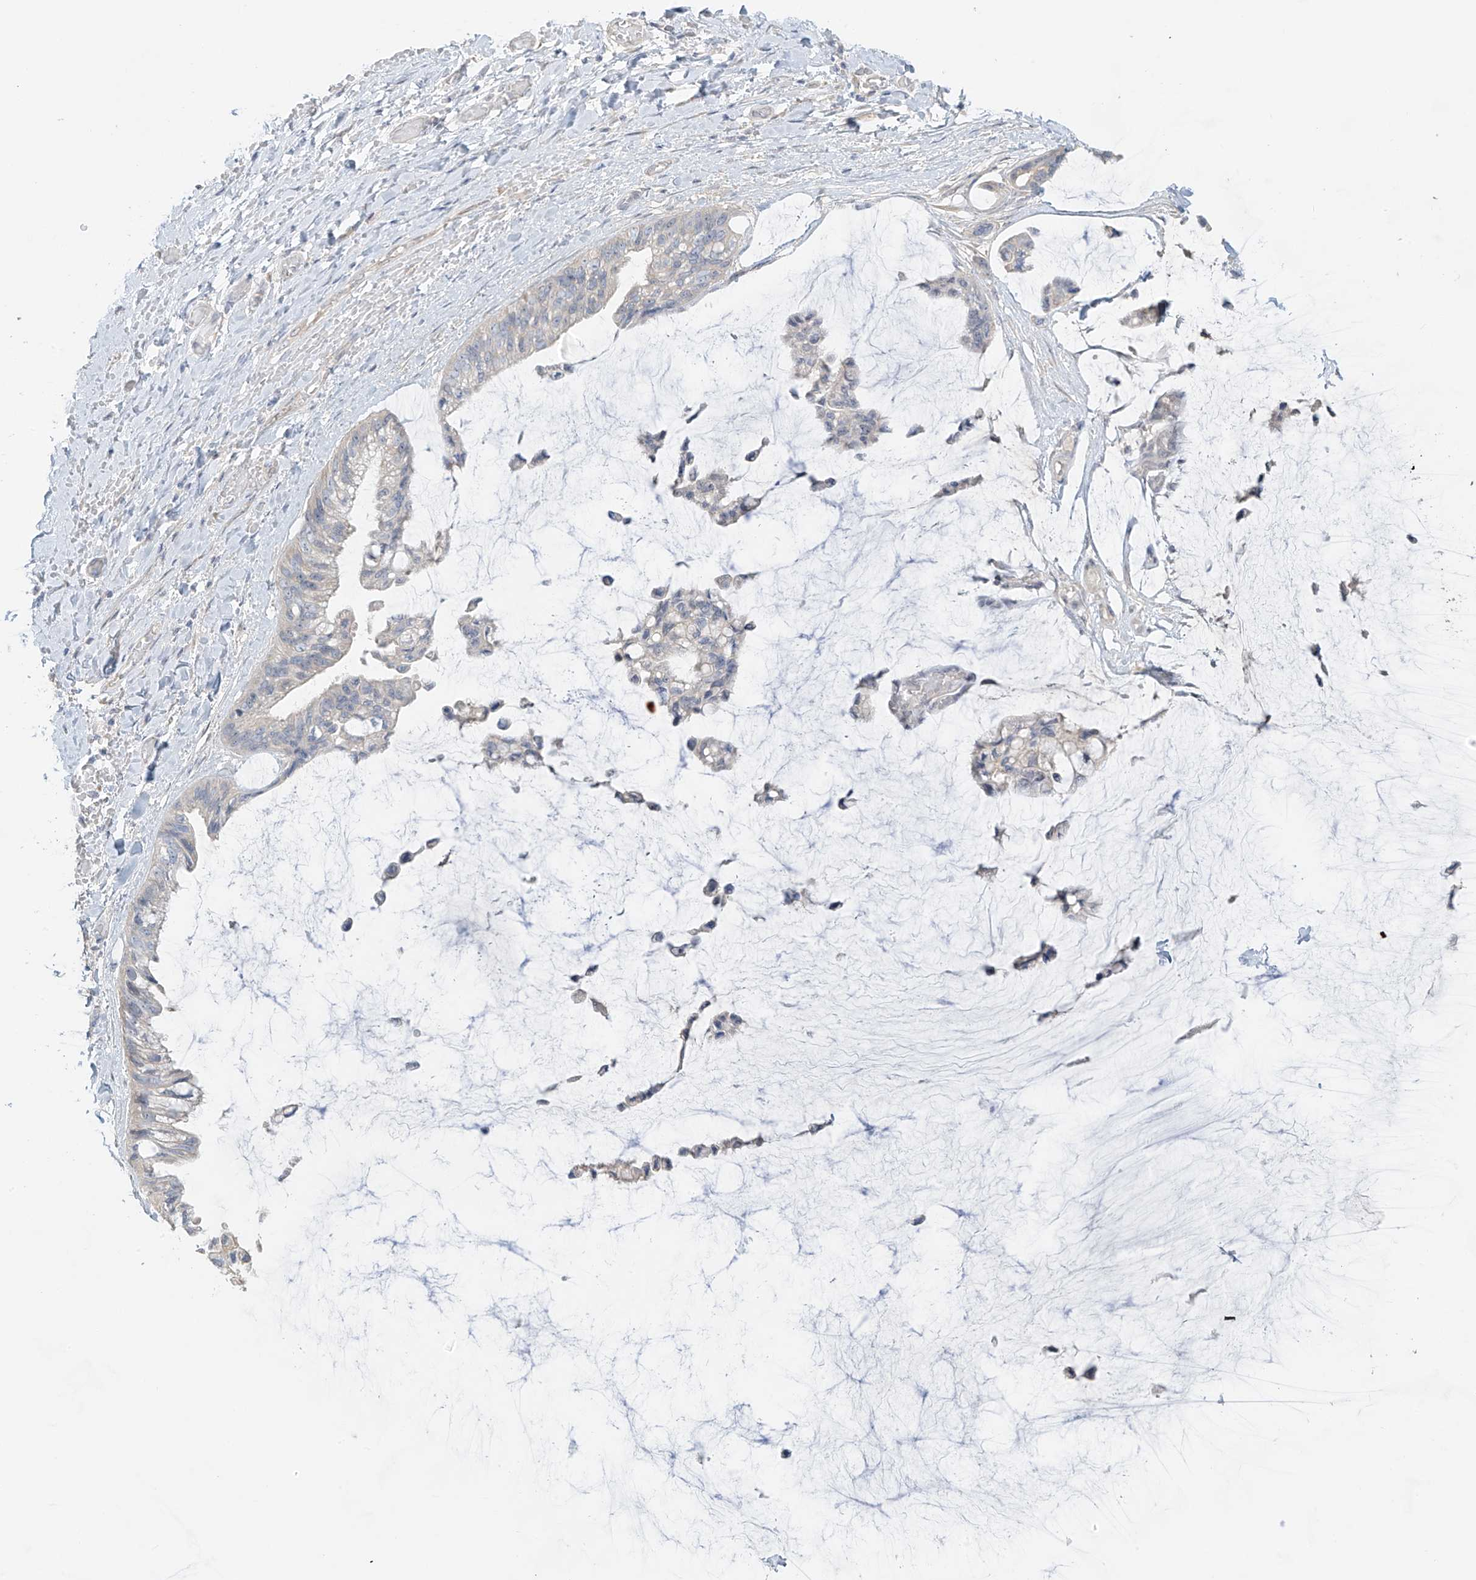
{"staining": {"intensity": "negative", "quantity": "none", "location": "none"}, "tissue": "ovarian cancer", "cell_type": "Tumor cells", "image_type": "cancer", "snomed": [{"axis": "morphology", "description": "Cystadenocarcinoma, mucinous, NOS"}, {"axis": "topography", "description": "Ovary"}], "caption": "Immunohistochemical staining of human ovarian cancer shows no significant expression in tumor cells.", "gene": "DCDC2", "patient": {"sex": "female", "age": 39}}